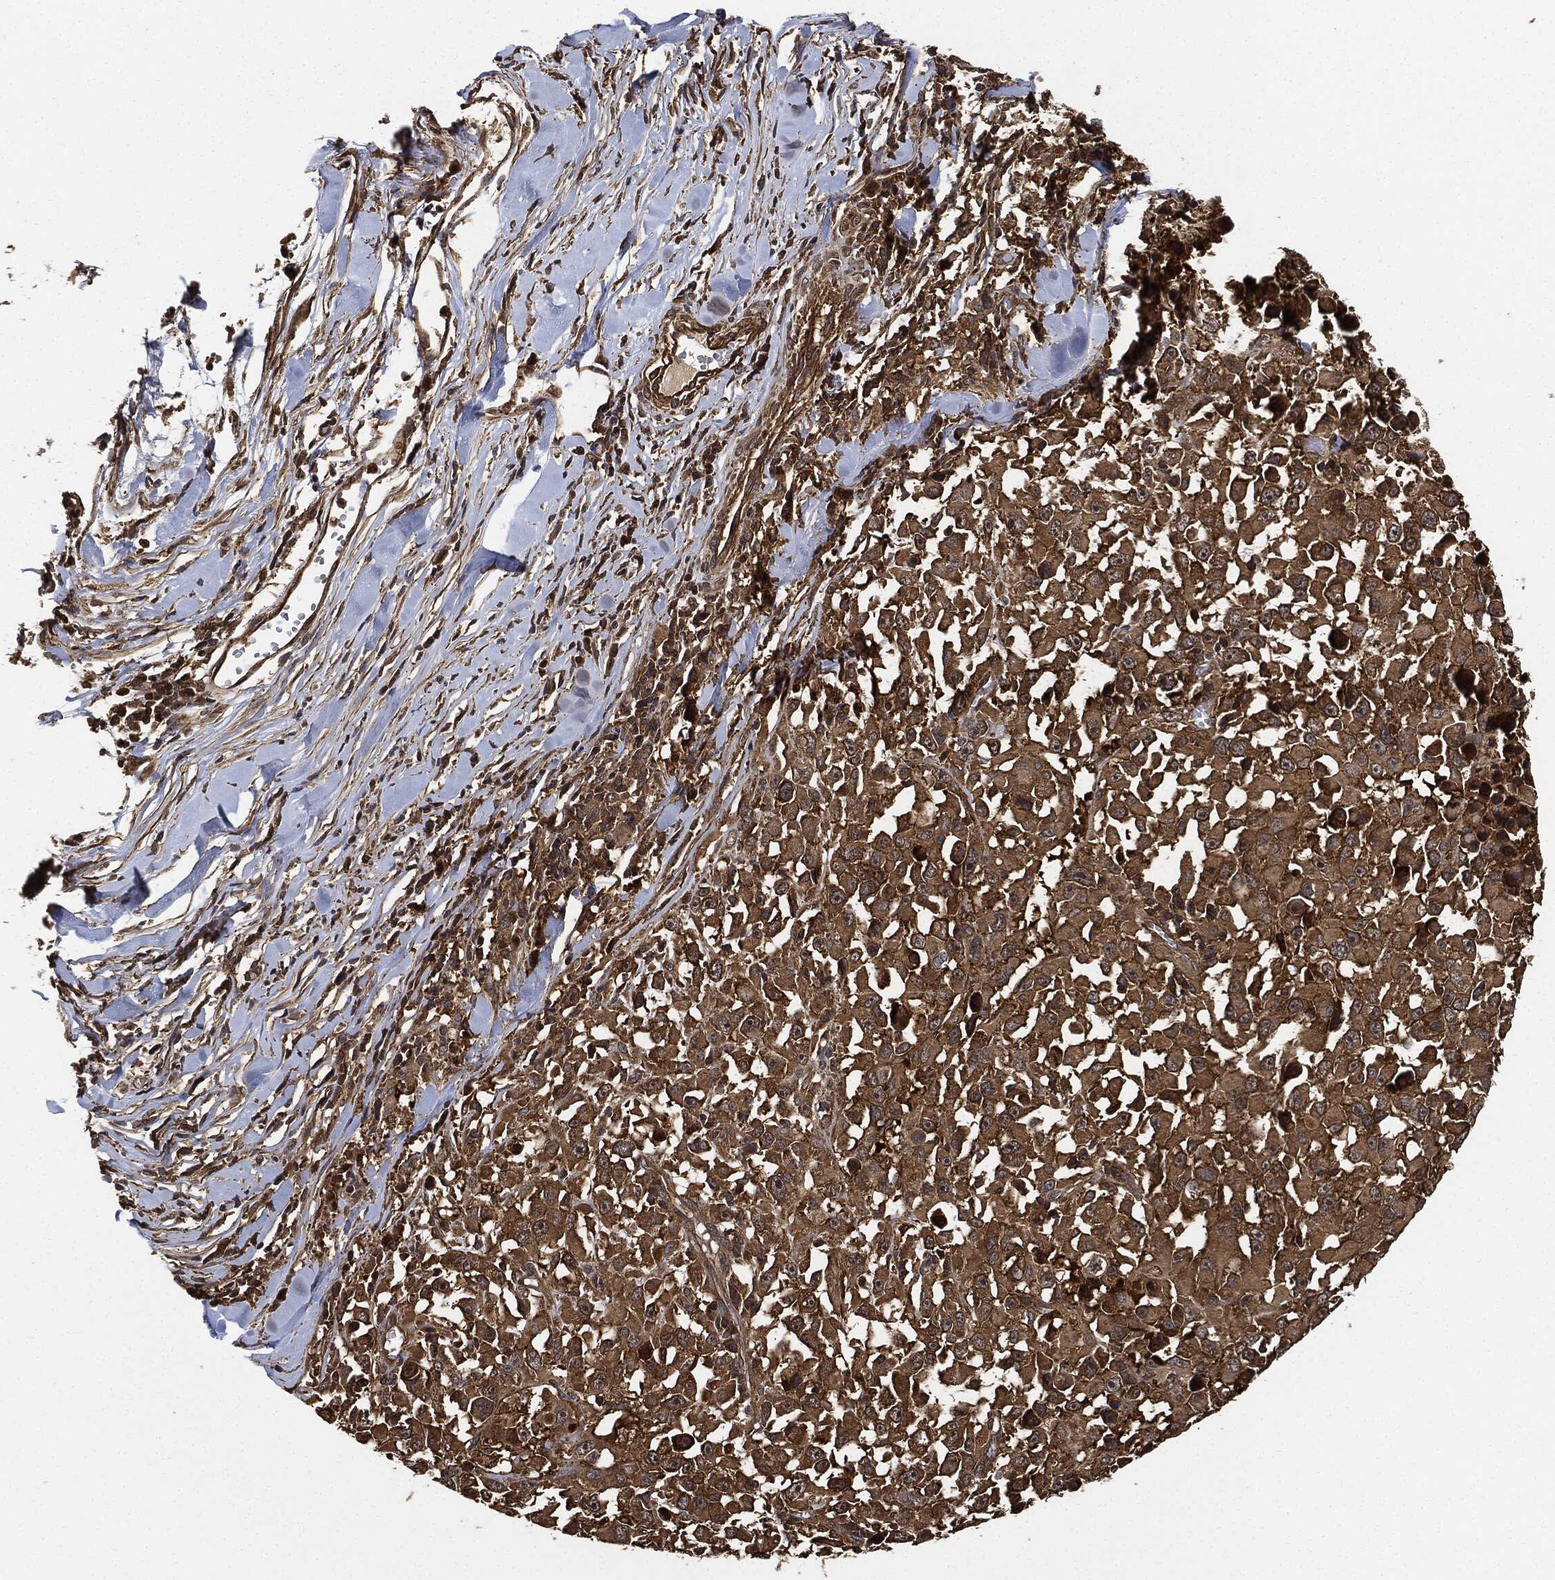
{"staining": {"intensity": "strong", "quantity": ">75%", "location": "cytoplasmic/membranous"}, "tissue": "melanoma", "cell_type": "Tumor cells", "image_type": "cancer", "snomed": [{"axis": "morphology", "description": "Malignant melanoma, Metastatic site"}, {"axis": "topography", "description": "Lymph node"}], "caption": "Tumor cells demonstrate strong cytoplasmic/membranous positivity in approximately >75% of cells in malignant melanoma (metastatic site). (Stains: DAB (3,3'-diaminobenzidine) in brown, nuclei in blue, Microscopy: brightfield microscopy at high magnification).", "gene": "CEP290", "patient": {"sex": "male", "age": 50}}